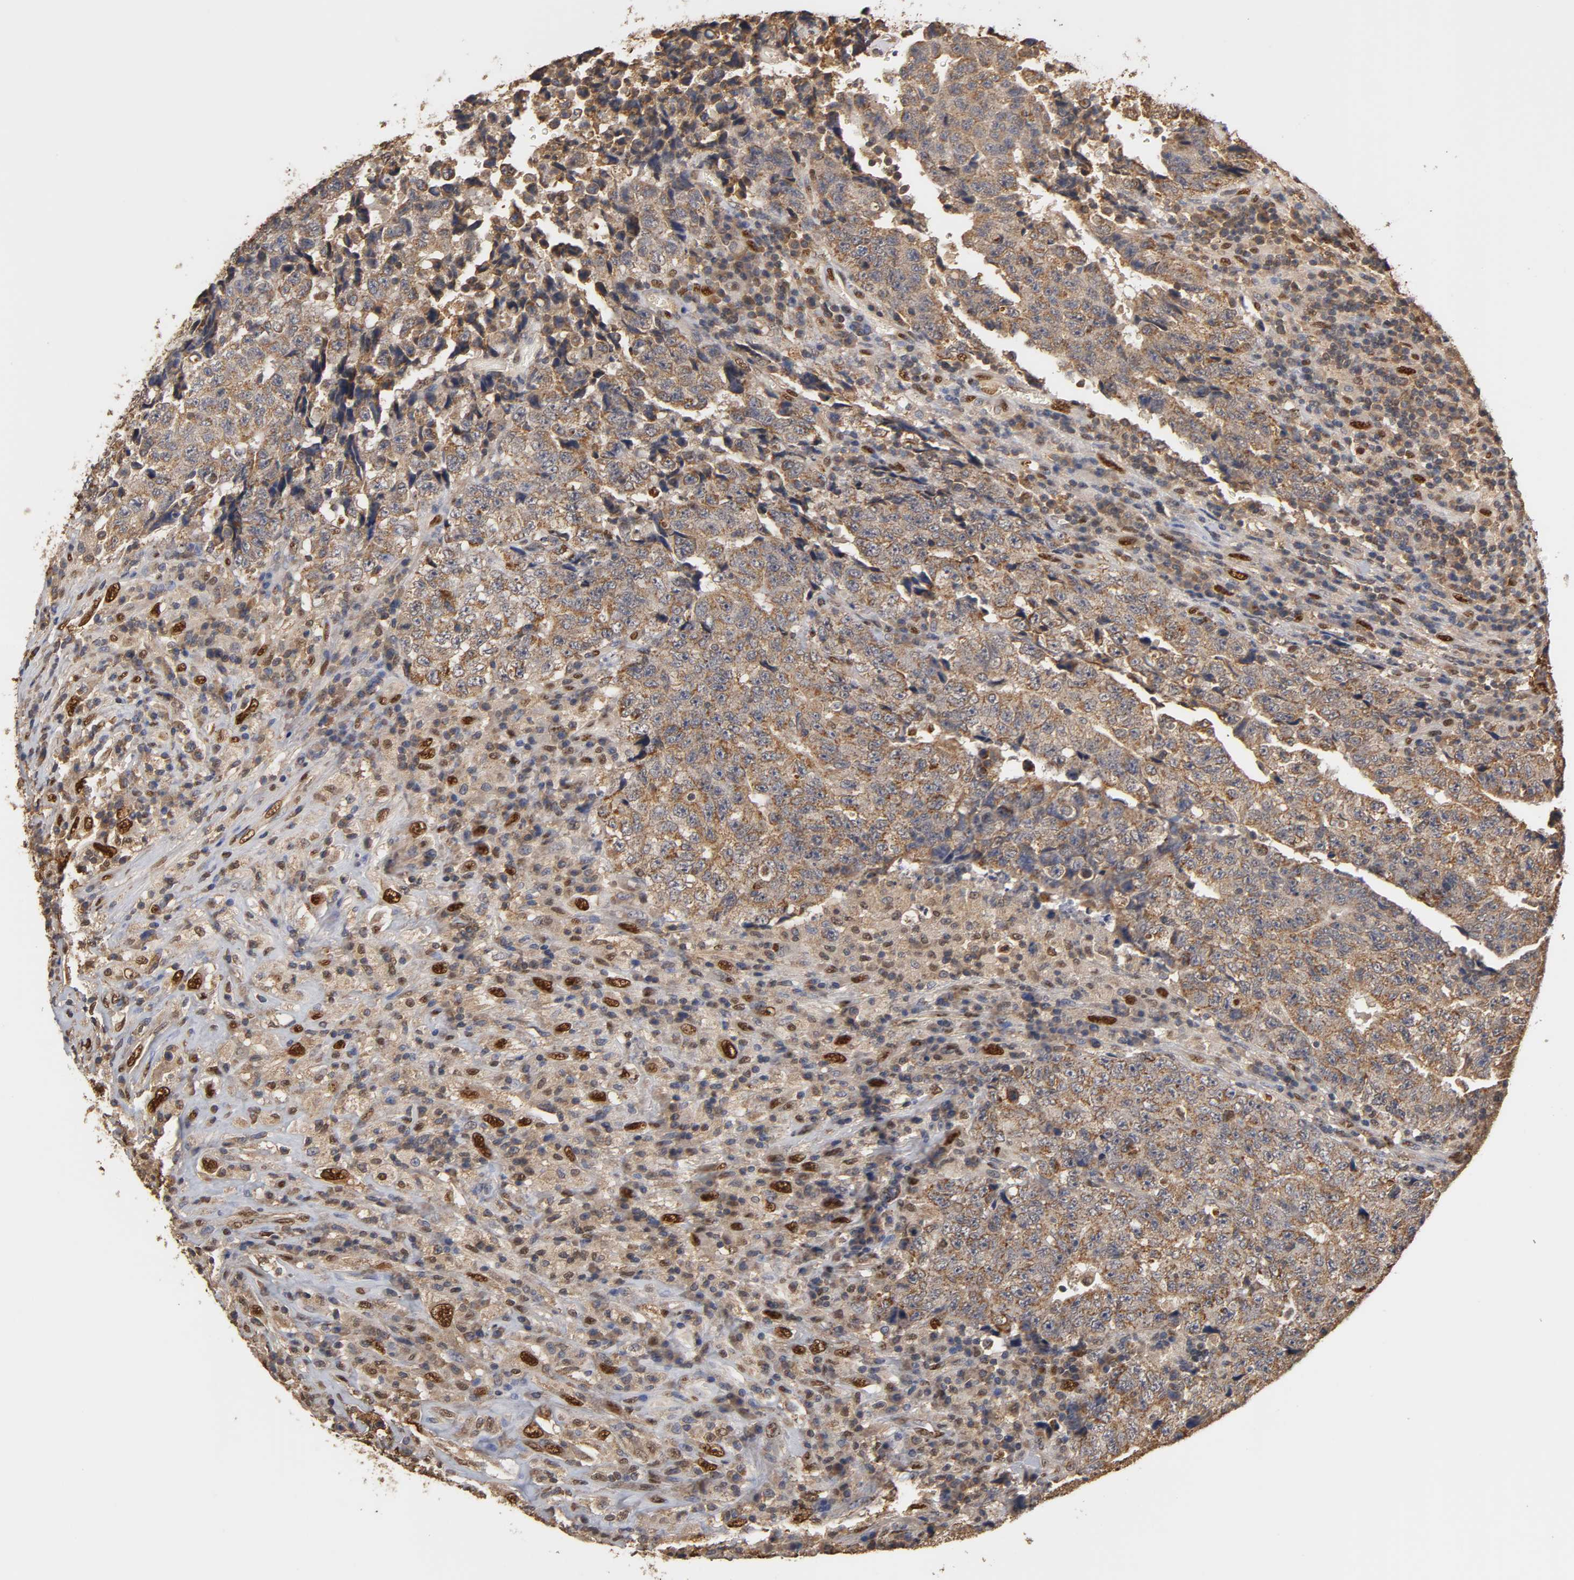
{"staining": {"intensity": "moderate", "quantity": "25%-75%", "location": "cytoplasmic/membranous"}, "tissue": "testis cancer", "cell_type": "Tumor cells", "image_type": "cancer", "snomed": [{"axis": "morphology", "description": "Necrosis, NOS"}, {"axis": "morphology", "description": "Carcinoma, Embryonal, NOS"}, {"axis": "topography", "description": "Testis"}], "caption": "Testis cancer (embryonal carcinoma) stained for a protein reveals moderate cytoplasmic/membranous positivity in tumor cells.", "gene": "PKN1", "patient": {"sex": "male", "age": 19}}